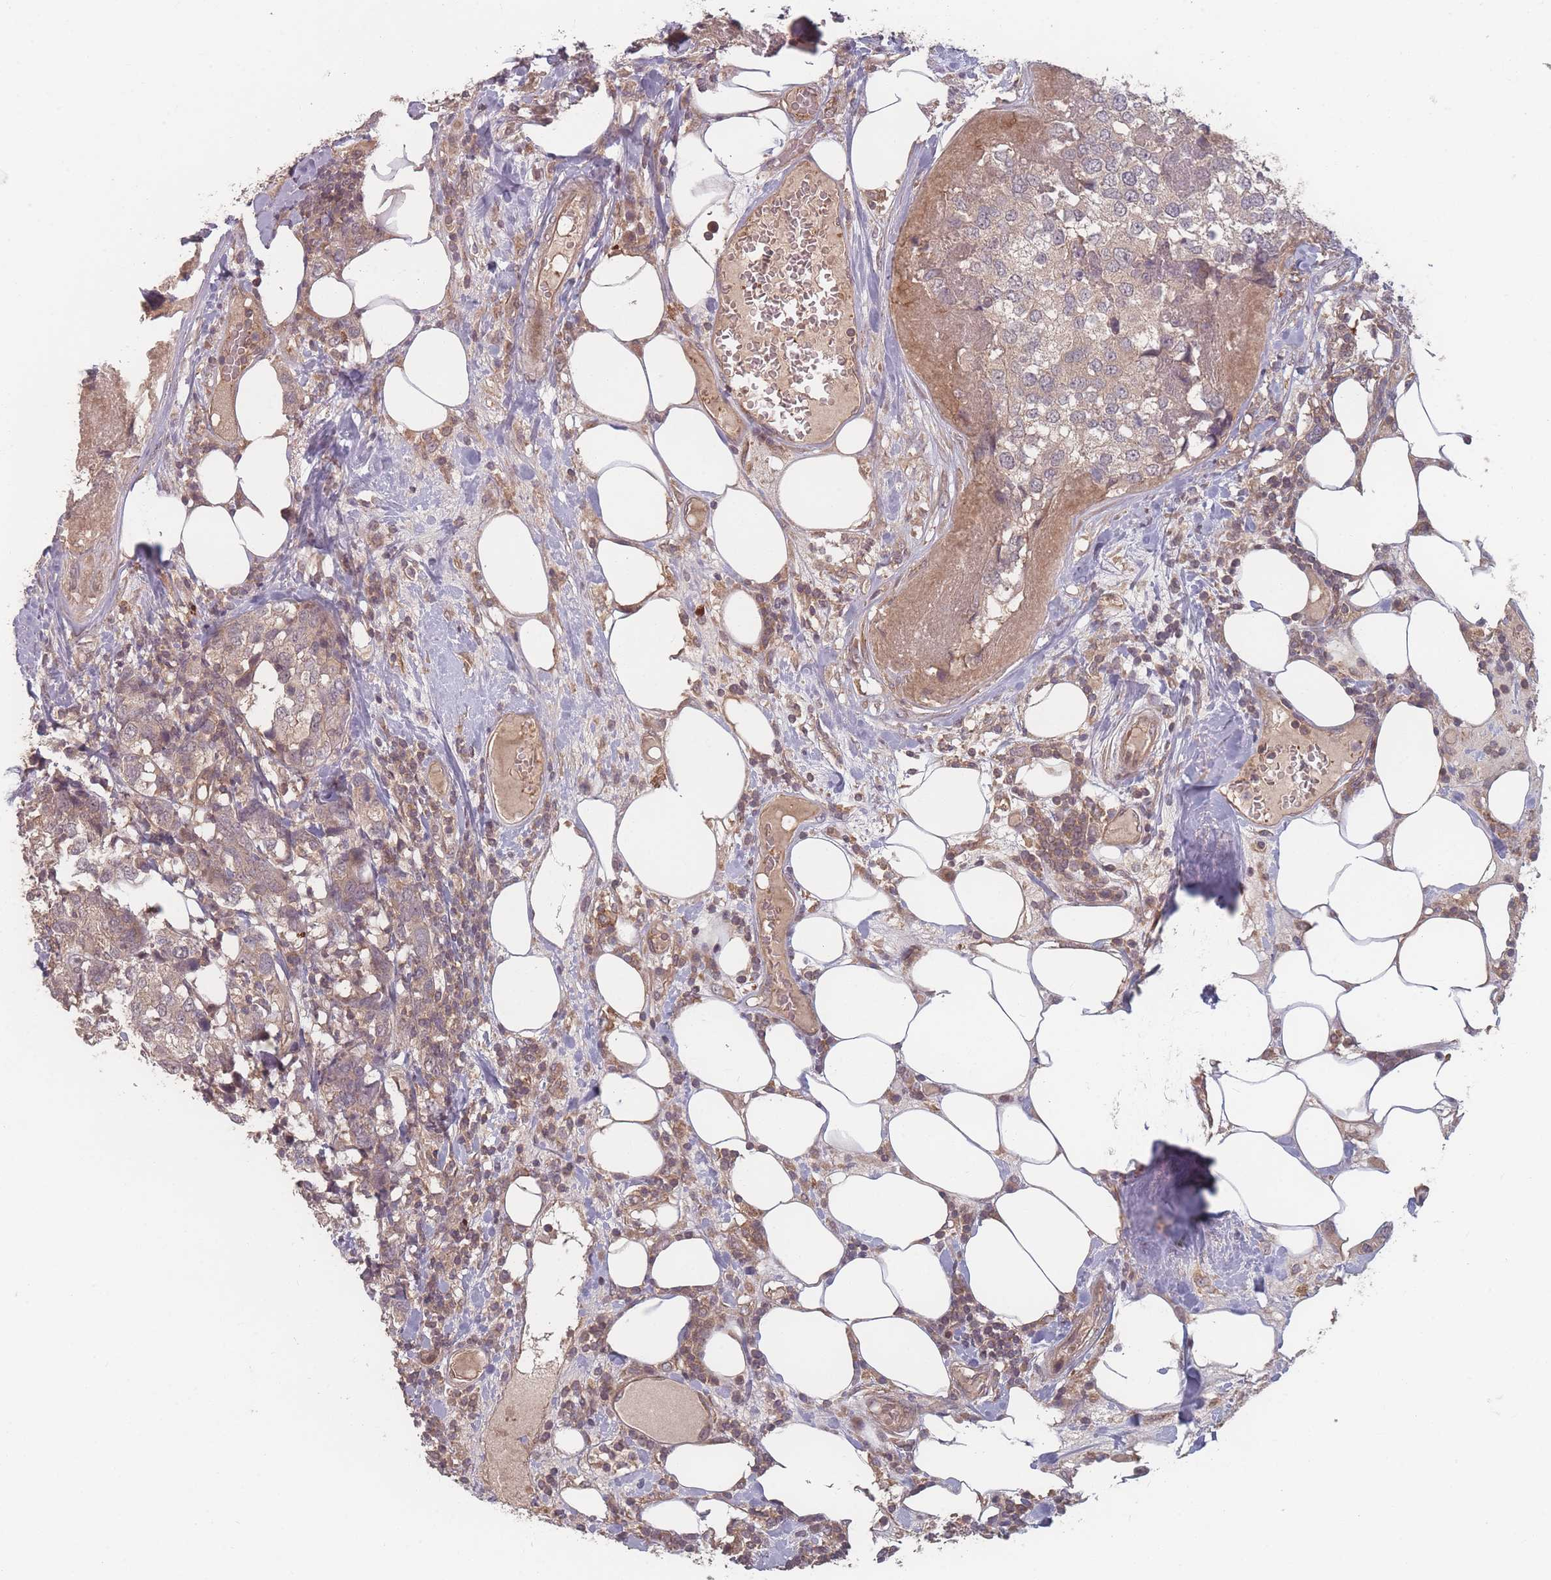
{"staining": {"intensity": "weak", "quantity": "25%-75%", "location": "cytoplasmic/membranous"}, "tissue": "breast cancer", "cell_type": "Tumor cells", "image_type": "cancer", "snomed": [{"axis": "morphology", "description": "Lobular carcinoma"}, {"axis": "topography", "description": "Breast"}], "caption": "Immunohistochemistry (IHC) histopathology image of neoplastic tissue: breast cancer (lobular carcinoma) stained using immunohistochemistry demonstrates low levels of weak protein expression localized specifically in the cytoplasmic/membranous of tumor cells, appearing as a cytoplasmic/membranous brown color.", "gene": "HAGH", "patient": {"sex": "female", "age": 59}}